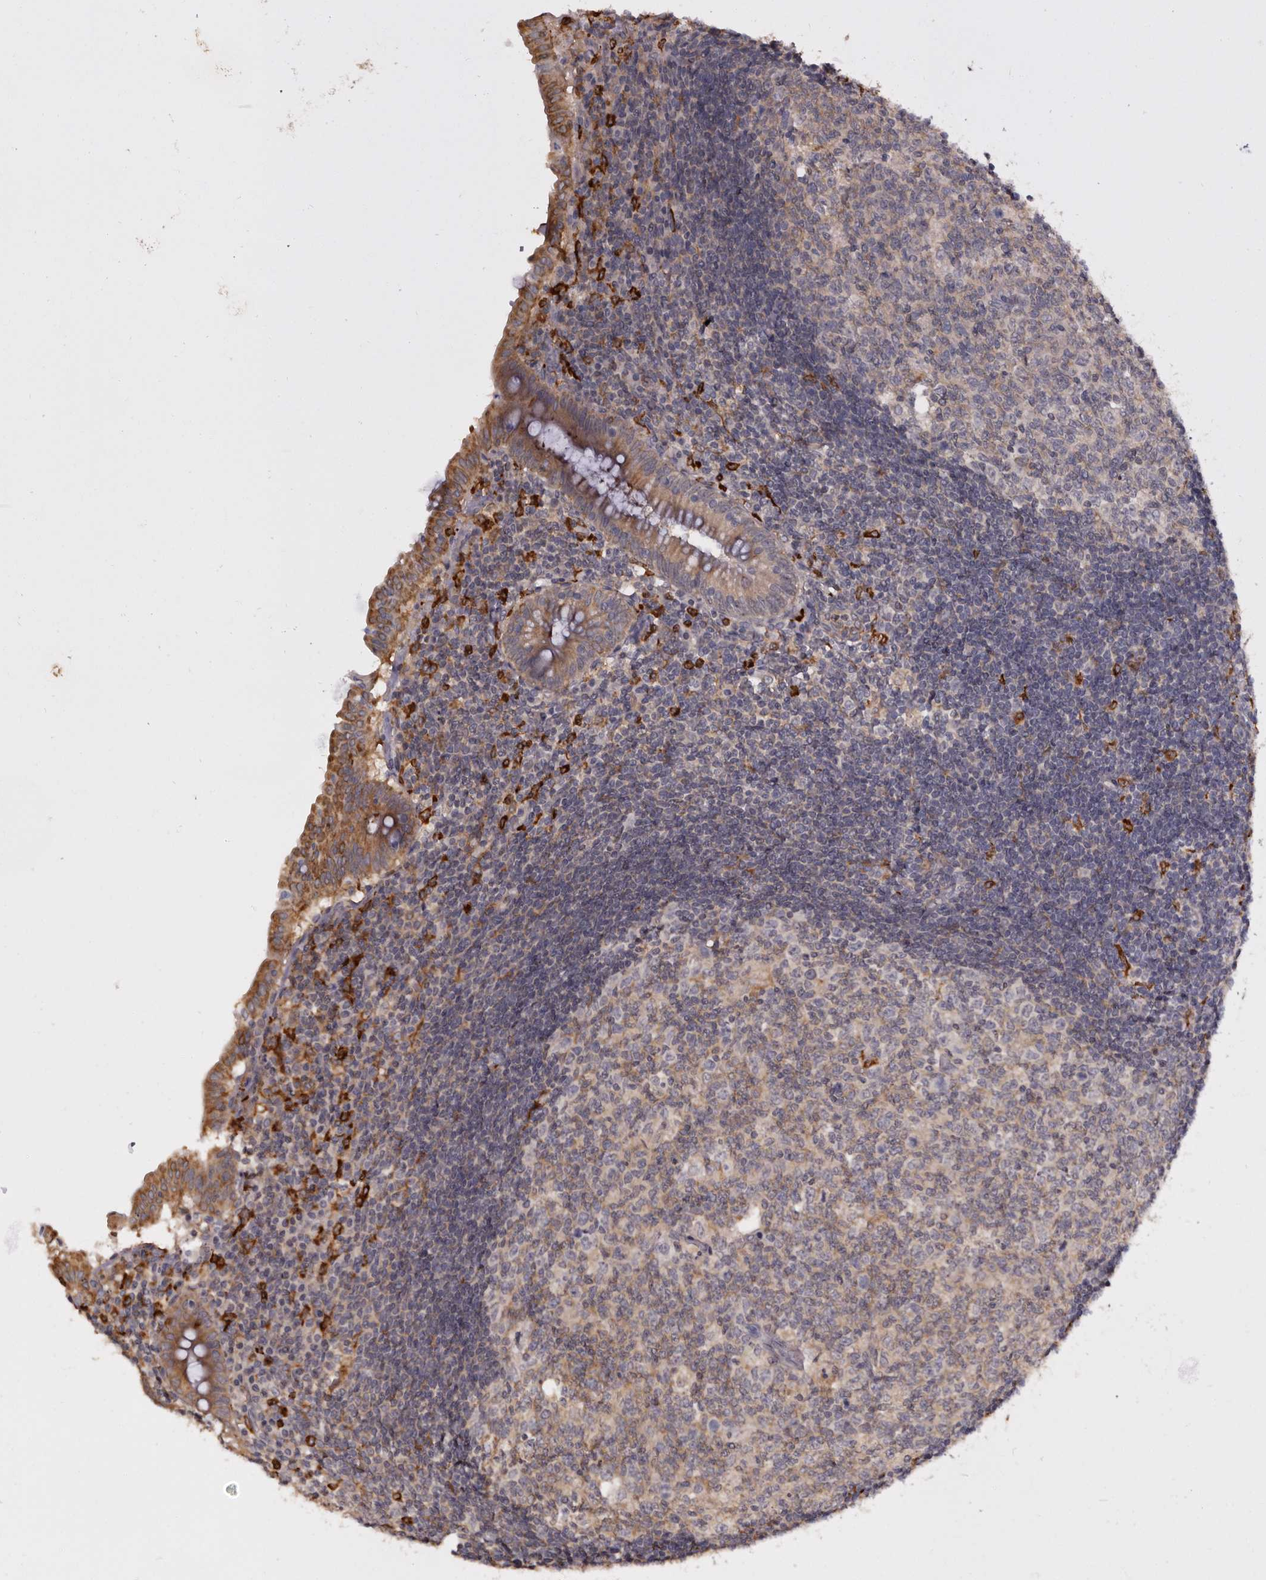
{"staining": {"intensity": "moderate", "quantity": ">75%", "location": "cytoplasmic/membranous"}, "tissue": "appendix", "cell_type": "Glandular cells", "image_type": "normal", "snomed": [{"axis": "morphology", "description": "Normal tissue, NOS"}, {"axis": "topography", "description": "Appendix"}], "caption": "Immunohistochemical staining of benign appendix exhibits moderate cytoplasmic/membranous protein positivity in about >75% of glandular cells. (DAB = brown stain, brightfield microscopy at high magnification).", "gene": "TNNI1", "patient": {"sex": "female", "age": 54}}